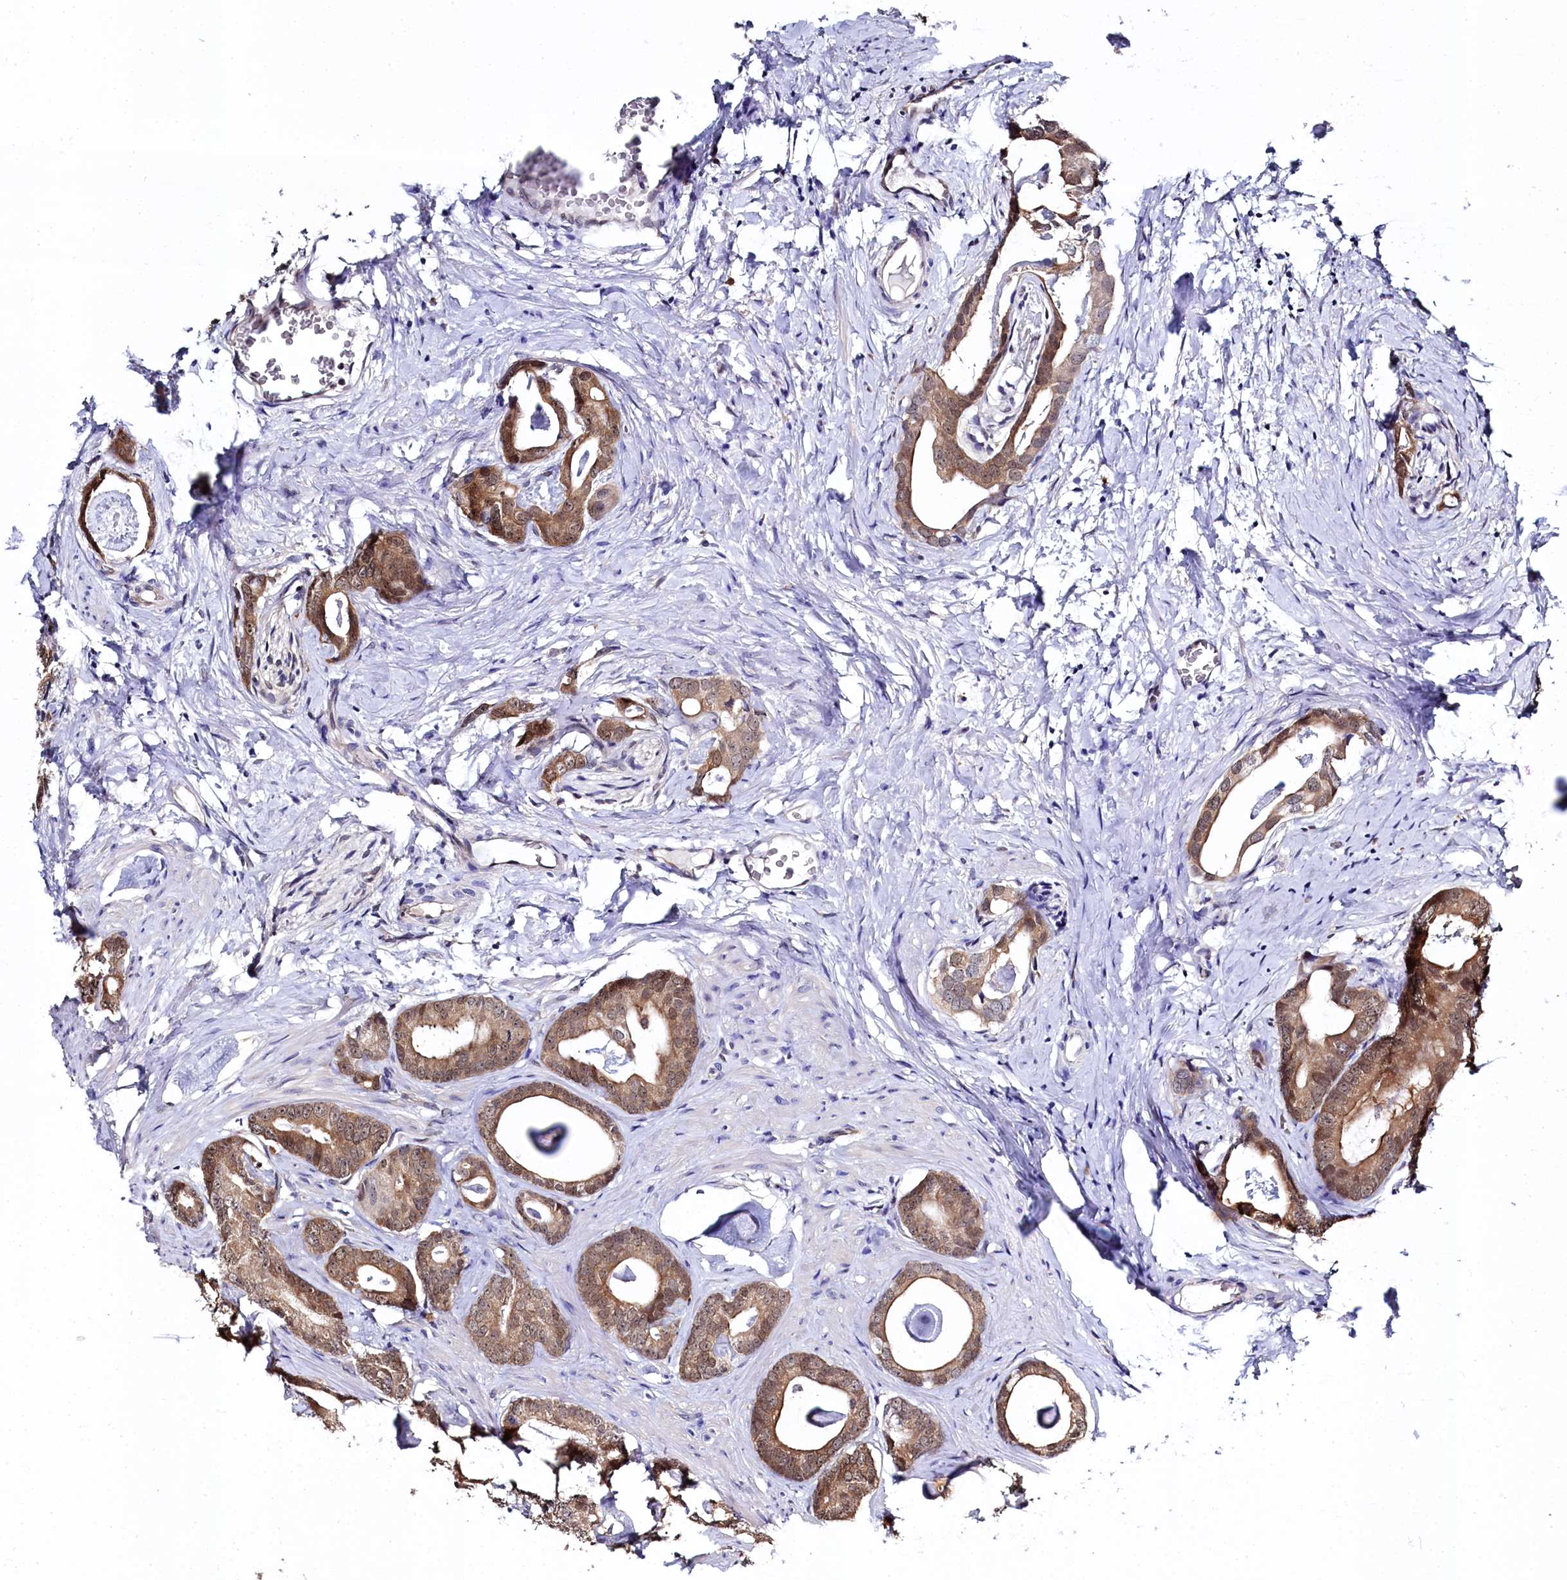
{"staining": {"intensity": "moderate", "quantity": ">75%", "location": "cytoplasmic/membranous,nuclear"}, "tissue": "prostate cancer", "cell_type": "Tumor cells", "image_type": "cancer", "snomed": [{"axis": "morphology", "description": "Adenocarcinoma, Low grade"}, {"axis": "topography", "description": "Prostate"}], "caption": "Immunohistochemistry (IHC) of human low-grade adenocarcinoma (prostate) shows medium levels of moderate cytoplasmic/membranous and nuclear positivity in about >75% of tumor cells. (Brightfield microscopy of DAB IHC at high magnification).", "gene": "C11orf54", "patient": {"sex": "male", "age": 63}}